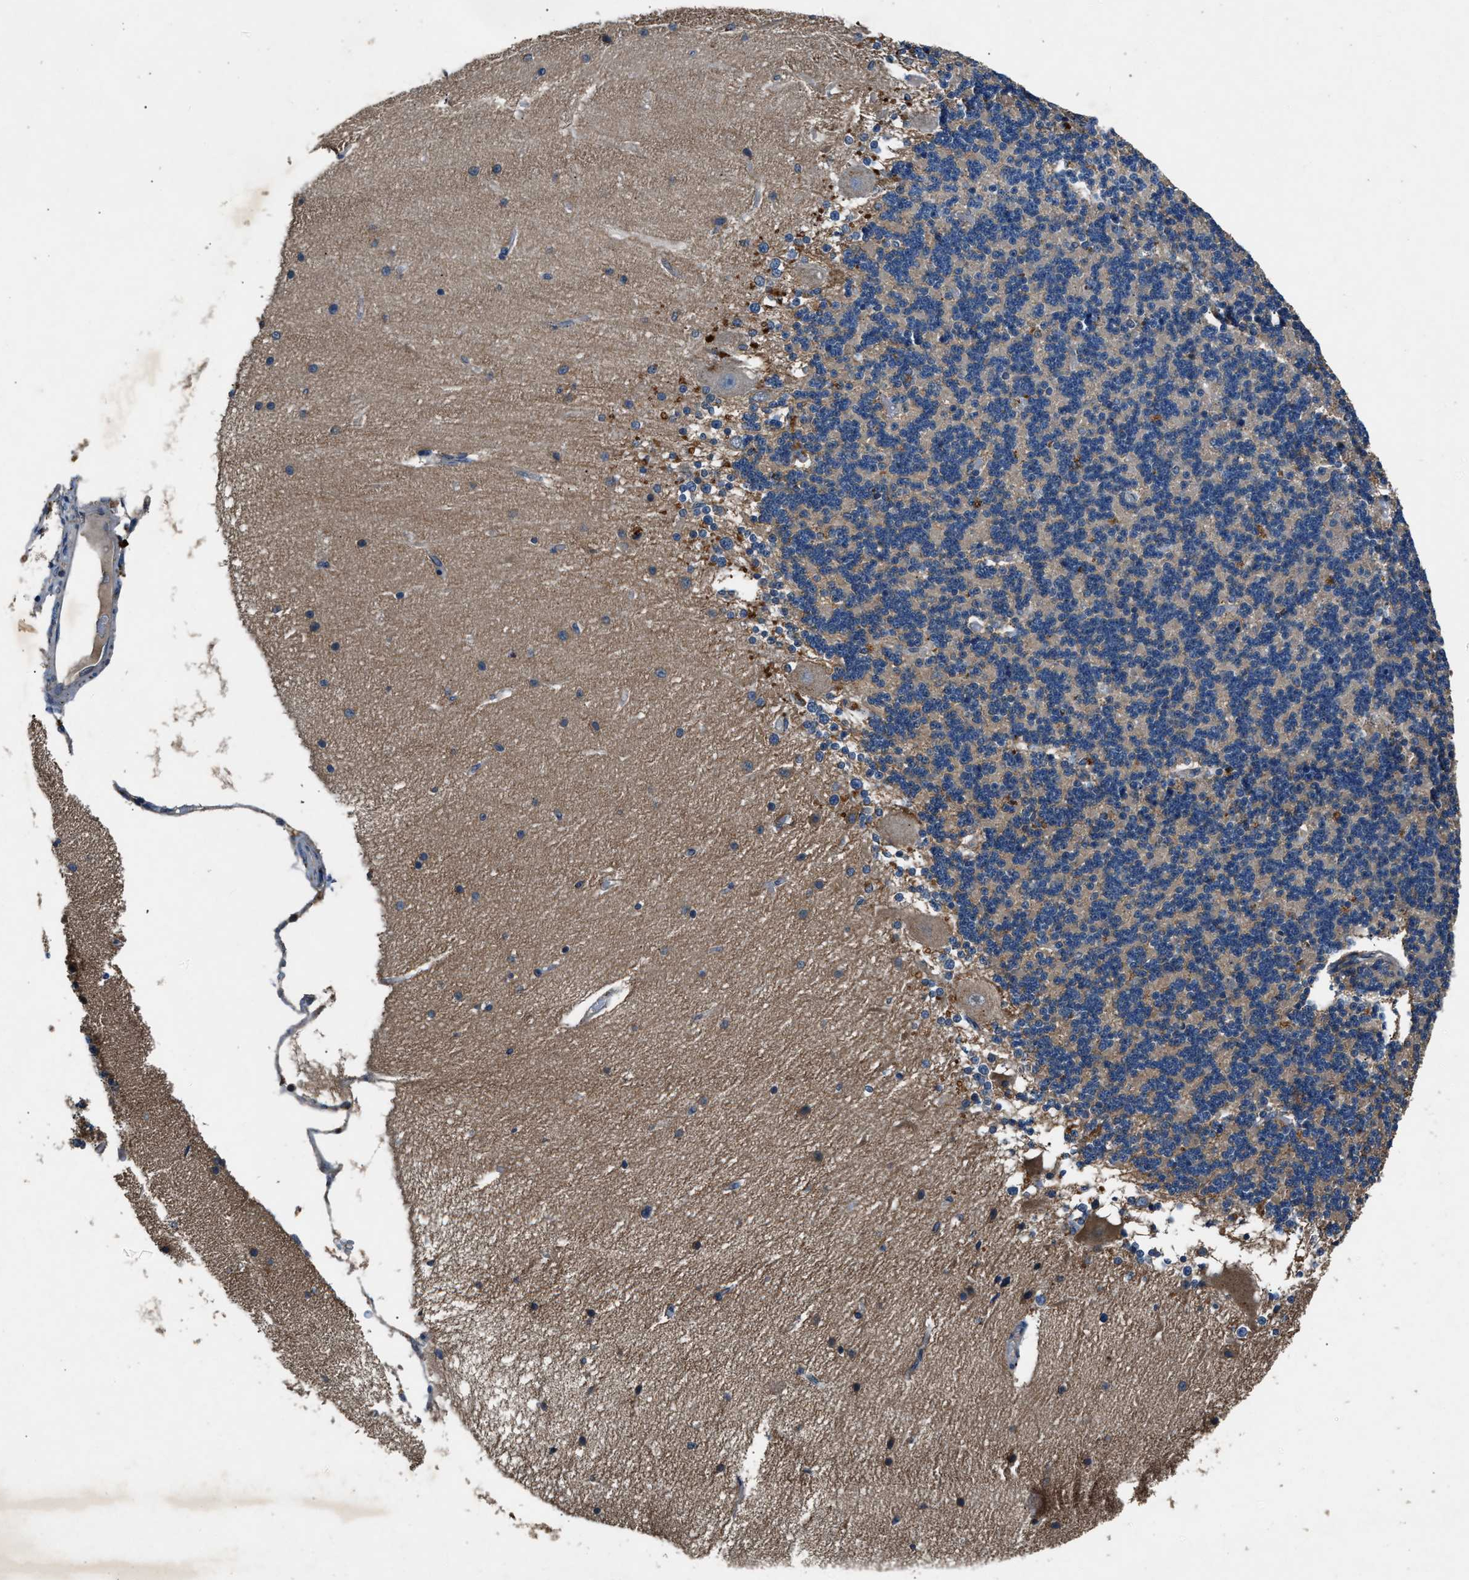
{"staining": {"intensity": "negative", "quantity": "none", "location": "none"}, "tissue": "cerebellum", "cell_type": "Cells in granular layer", "image_type": "normal", "snomed": [{"axis": "morphology", "description": "Normal tissue, NOS"}, {"axis": "topography", "description": "Cerebellum"}], "caption": "A photomicrograph of human cerebellum is negative for staining in cells in granular layer. (Stains: DAB IHC with hematoxylin counter stain, Microscopy: brightfield microscopy at high magnification).", "gene": "PPID", "patient": {"sex": "female", "age": 54}}